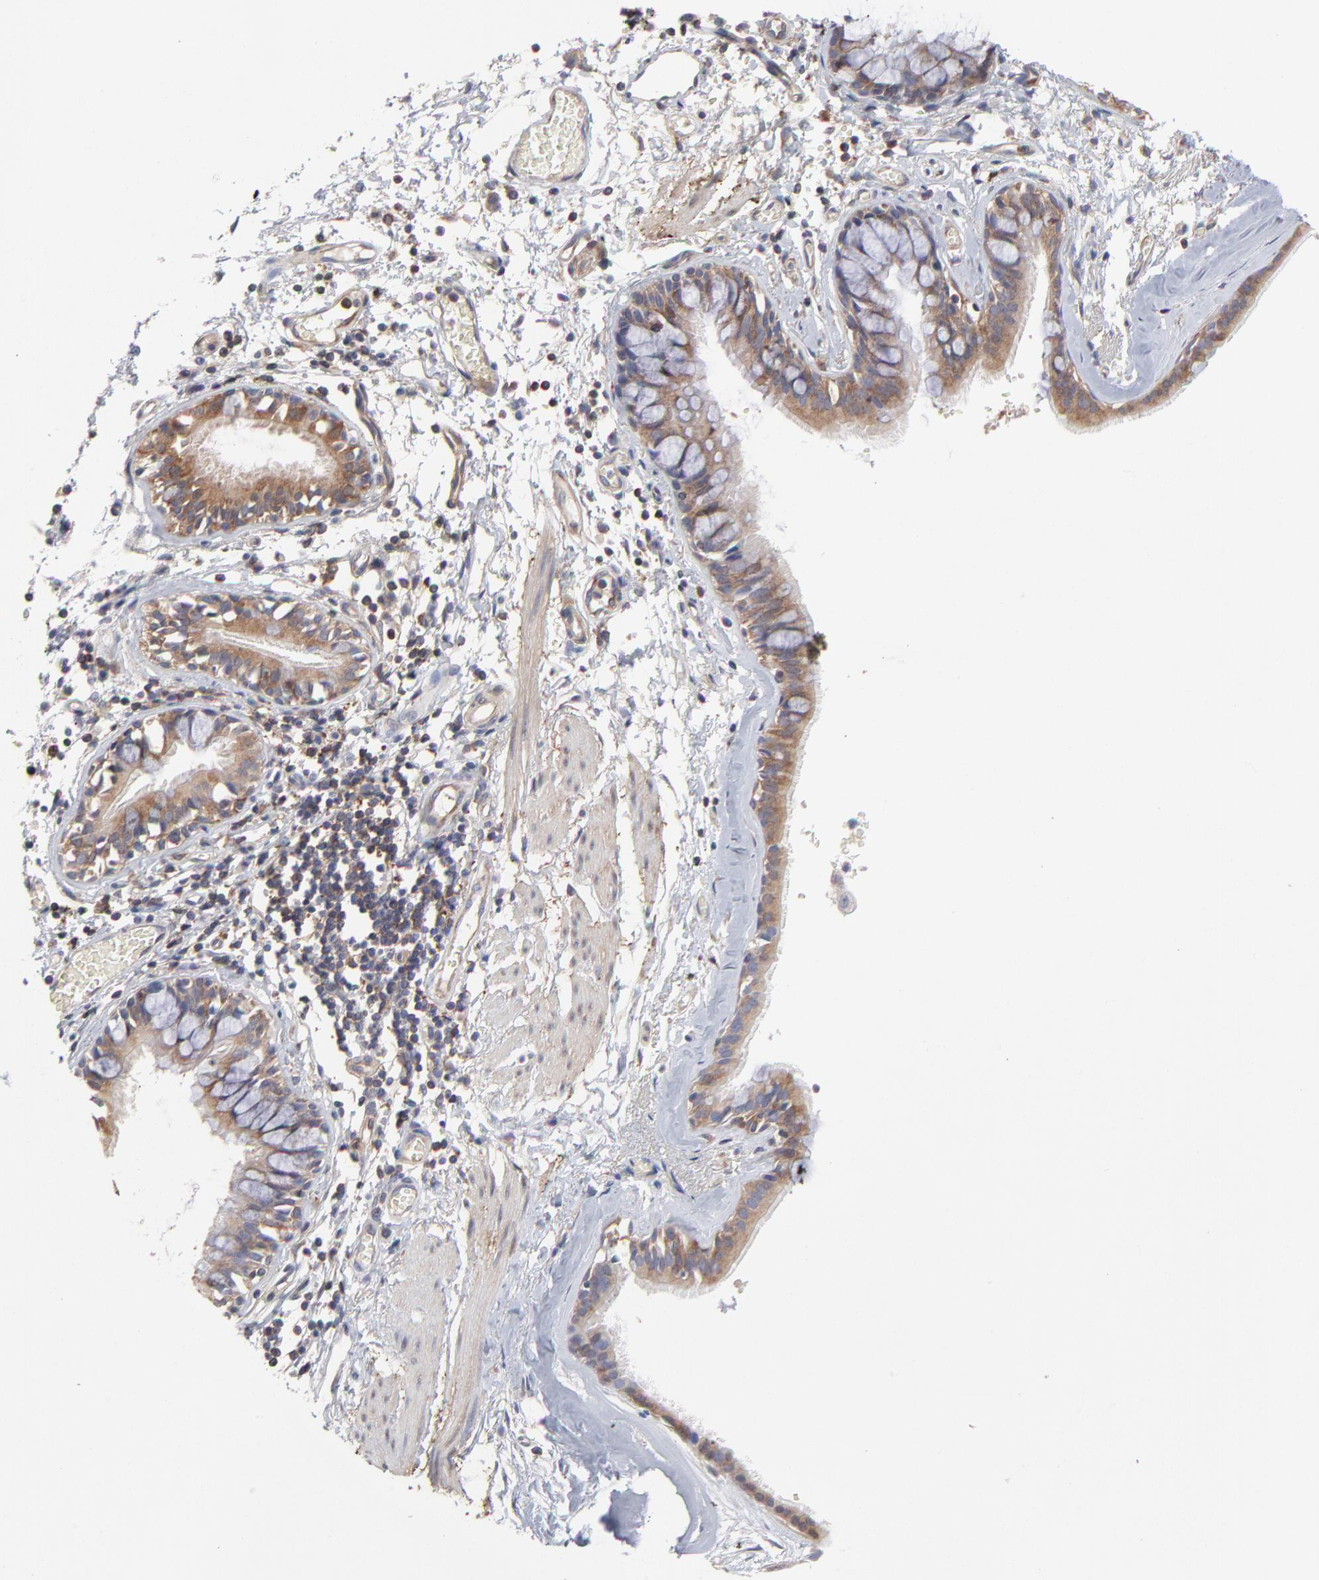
{"staining": {"intensity": "moderate", "quantity": ">75%", "location": "cytoplasmic/membranous"}, "tissue": "bronchus", "cell_type": "Respiratory epithelial cells", "image_type": "normal", "snomed": [{"axis": "morphology", "description": "Normal tissue, NOS"}, {"axis": "topography", "description": "Bronchus"}, {"axis": "topography", "description": "Lung"}], "caption": "Protein staining of benign bronchus demonstrates moderate cytoplasmic/membranous expression in about >75% of respiratory epithelial cells.", "gene": "NFKBIA", "patient": {"sex": "female", "age": 56}}